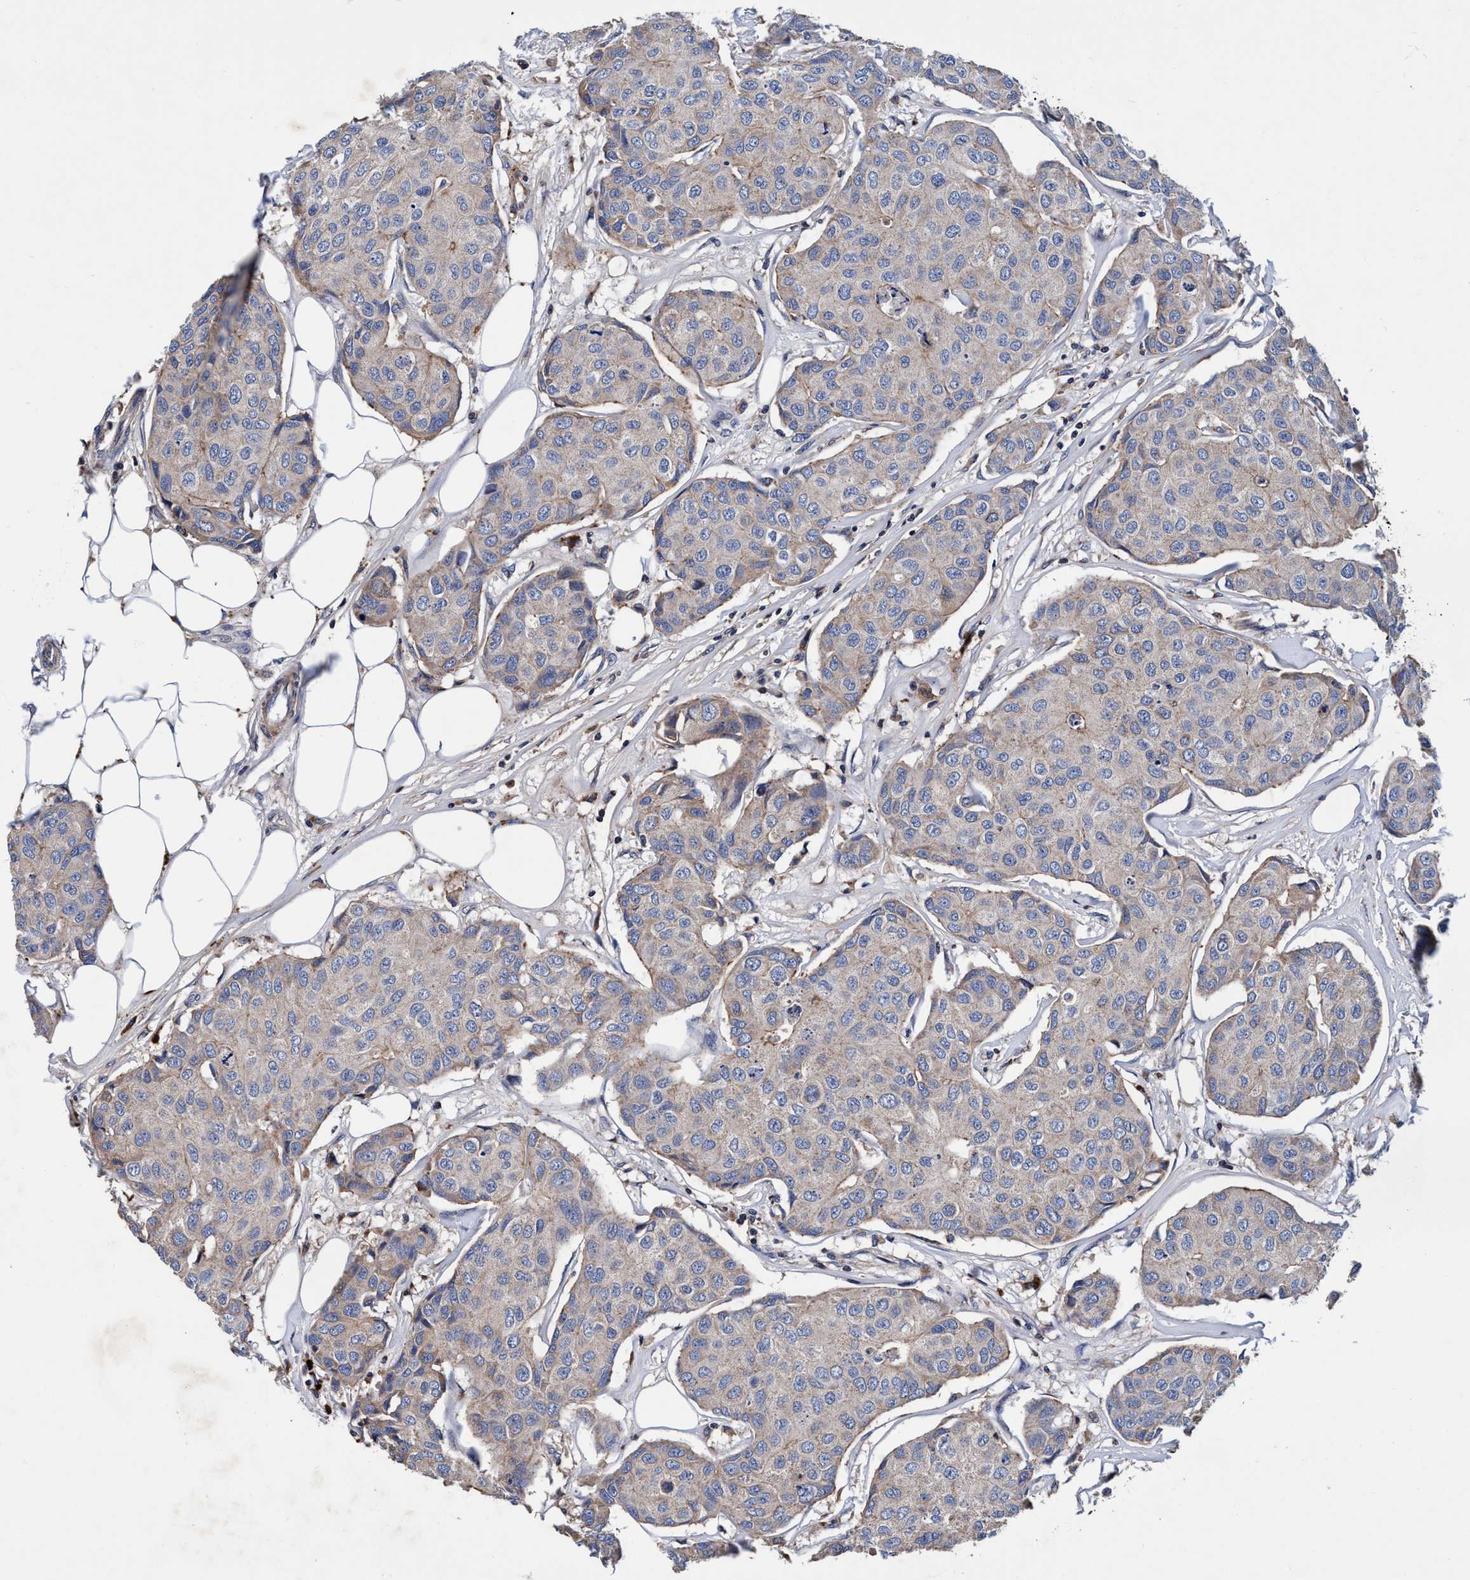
{"staining": {"intensity": "weak", "quantity": "25%-75%", "location": "cytoplasmic/membranous"}, "tissue": "breast cancer", "cell_type": "Tumor cells", "image_type": "cancer", "snomed": [{"axis": "morphology", "description": "Duct carcinoma"}, {"axis": "topography", "description": "Breast"}], "caption": "Brown immunohistochemical staining in human breast invasive ductal carcinoma demonstrates weak cytoplasmic/membranous expression in approximately 25%-75% of tumor cells.", "gene": "RNF208", "patient": {"sex": "female", "age": 80}}